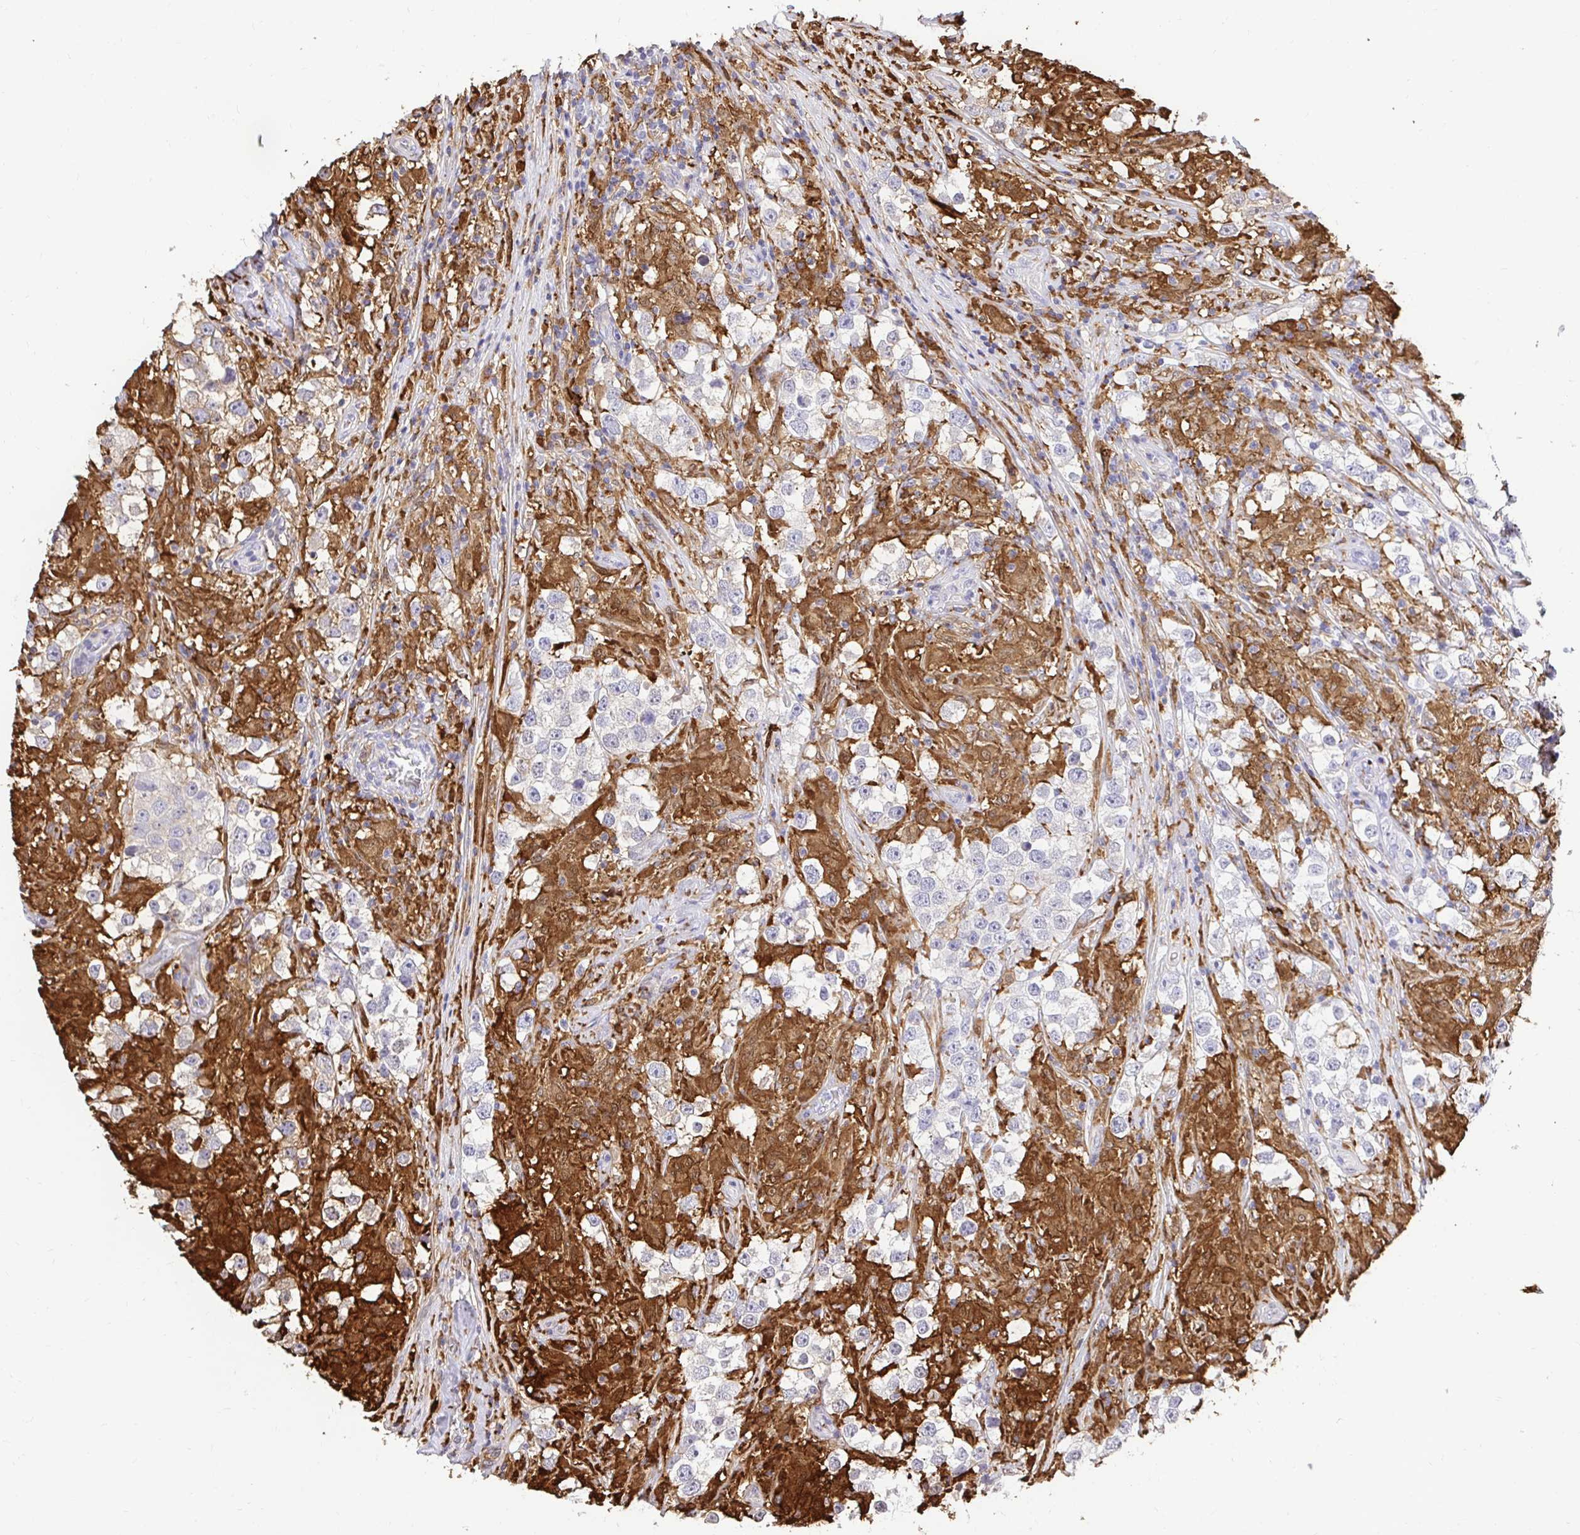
{"staining": {"intensity": "negative", "quantity": "none", "location": "none"}, "tissue": "testis cancer", "cell_type": "Tumor cells", "image_type": "cancer", "snomed": [{"axis": "morphology", "description": "Seminoma, NOS"}, {"axis": "topography", "description": "Testis"}], "caption": "Immunohistochemical staining of human seminoma (testis) reveals no significant expression in tumor cells. (DAB (3,3'-diaminobenzidine) immunohistochemistry (IHC) visualized using brightfield microscopy, high magnification).", "gene": "GSN", "patient": {"sex": "male", "age": 46}}